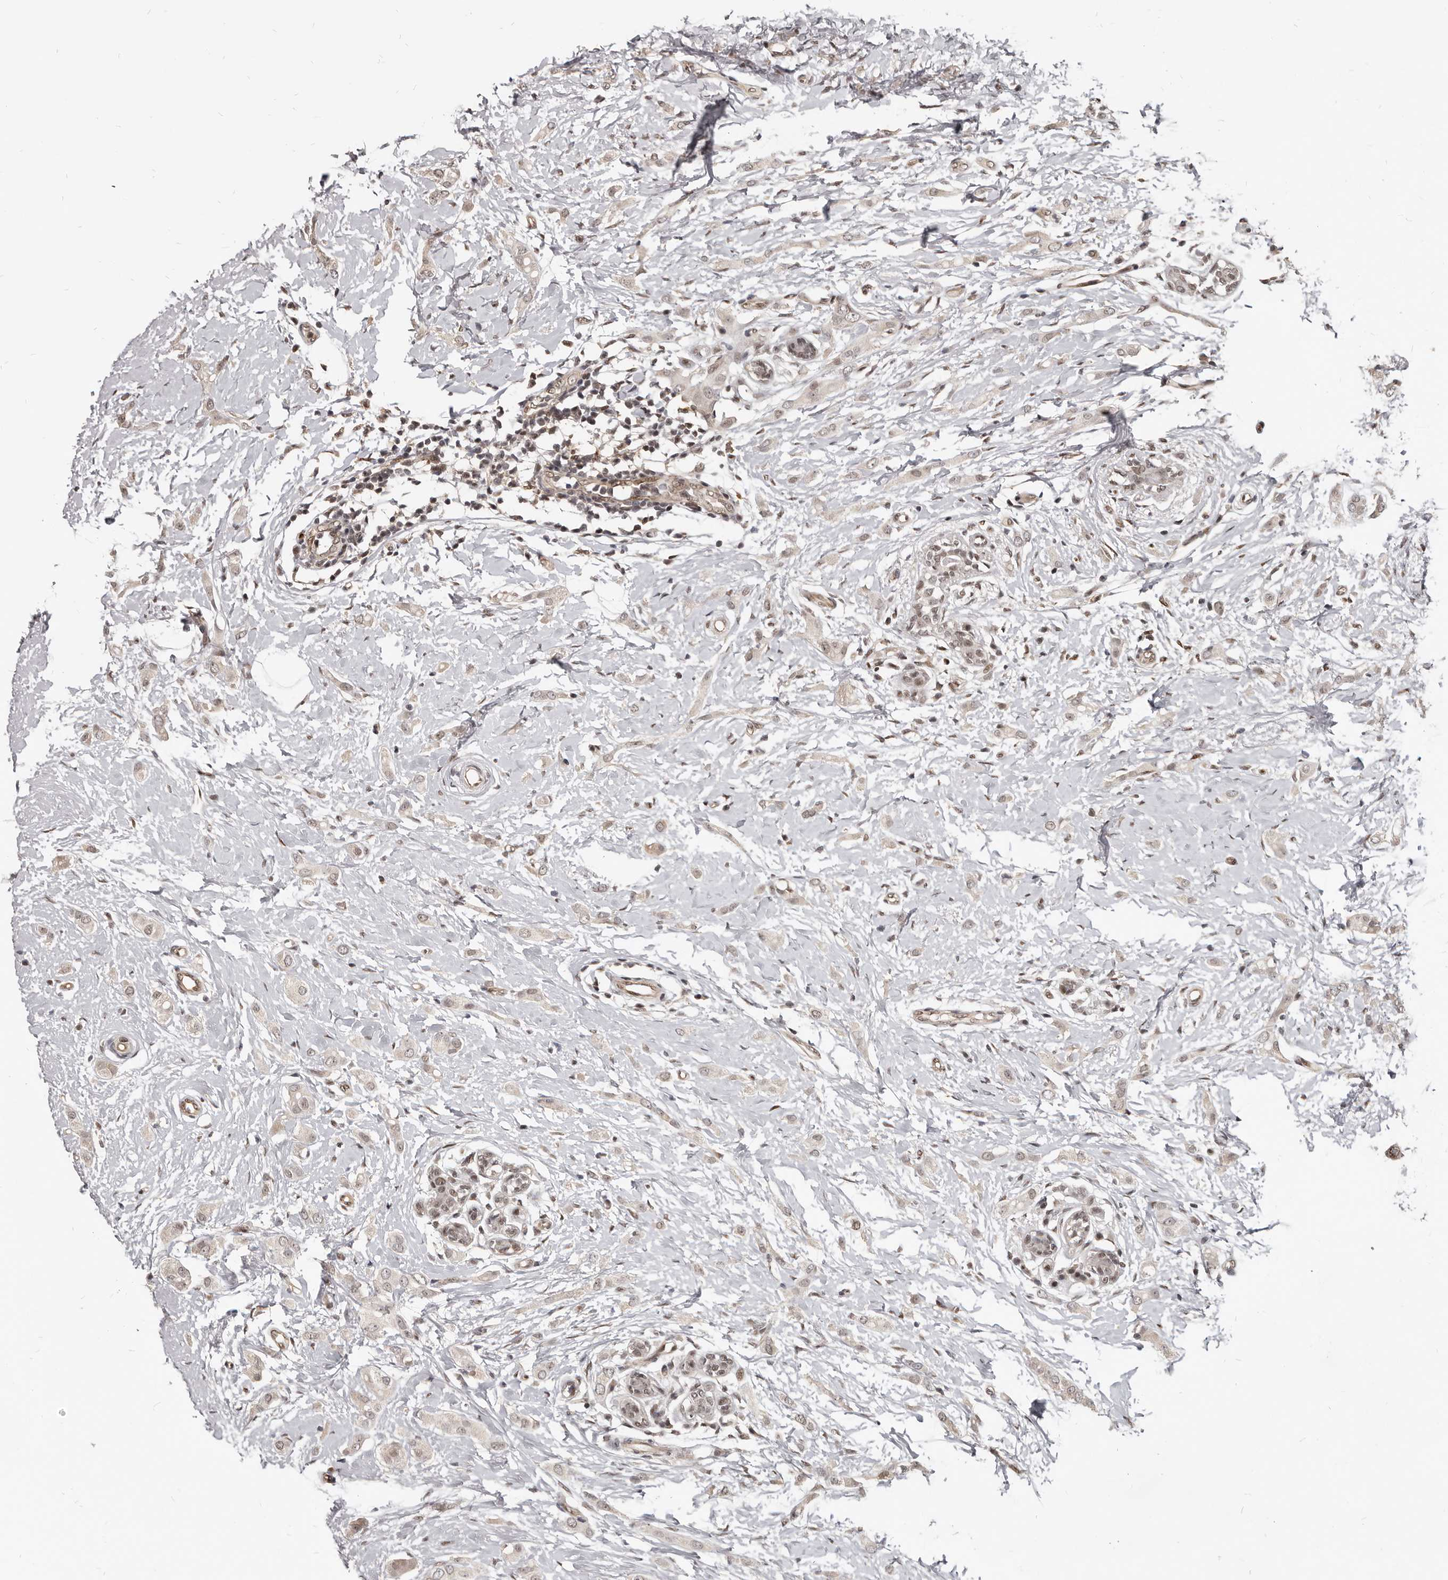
{"staining": {"intensity": "weak", "quantity": ">75%", "location": "nuclear"}, "tissue": "breast cancer", "cell_type": "Tumor cells", "image_type": "cancer", "snomed": [{"axis": "morphology", "description": "Lobular carcinoma"}, {"axis": "topography", "description": "Breast"}], "caption": "Protein staining displays weak nuclear positivity in approximately >75% of tumor cells in breast cancer.", "gene": "ATF5", "patient": {"sex": "female", "age": 55}}